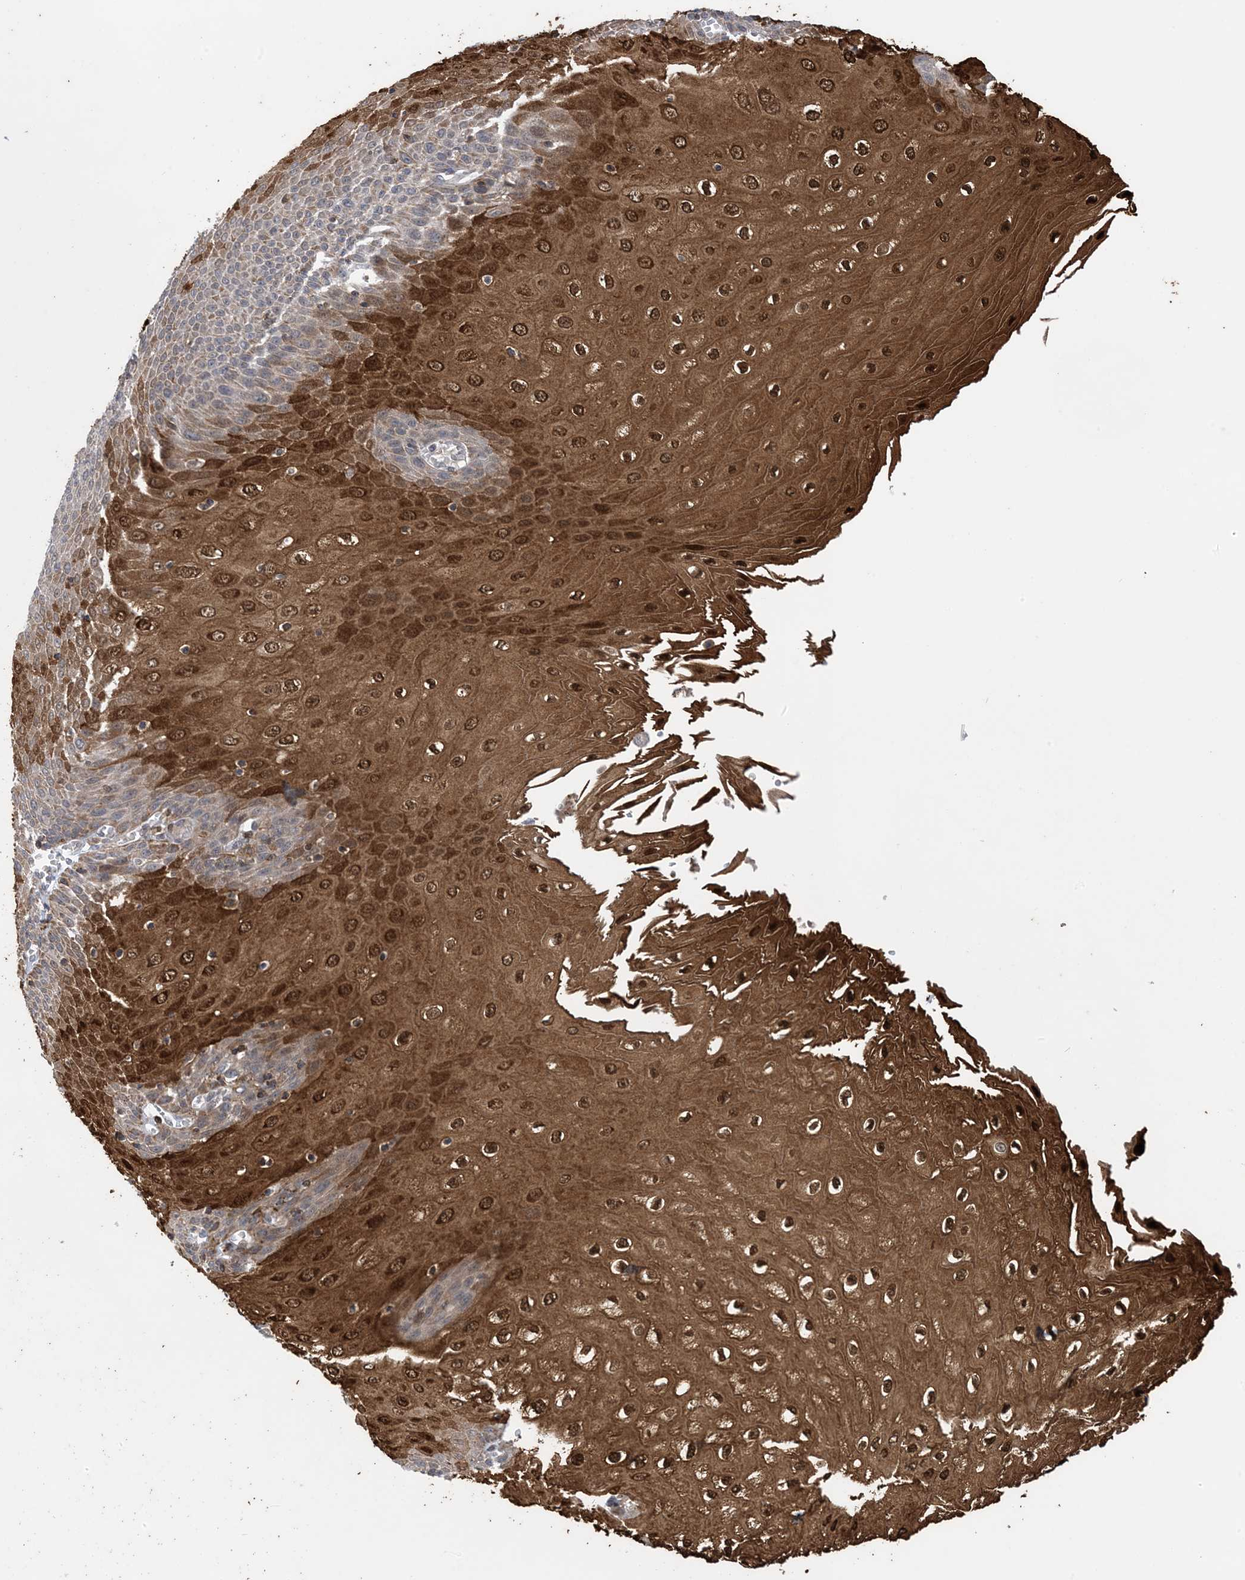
{"staining": {"intensity": "strong", "quantity": "25%-75%", "location": "cytoplasmic/membranous,nuclear"}, "tissue": "esophagus", "cell_type": "Squamous epithelial cells", "image_type": "normal", "snomed": [{"axis": "morphology", "description": "Normal tissue, NOS"}, {"axis": "topography", "description": "Esophagus"}], "caption": "This micrograph exhibits immunohistochemistry (IHC) staining of unremarkable esophagus, with high strong cytoplasmic/membranous,nuclear positivity in approximately 25%-75% of squamous epithelial cells.", "gene": "ZNF8", "patient": {"sex": "male", "age": 60}}